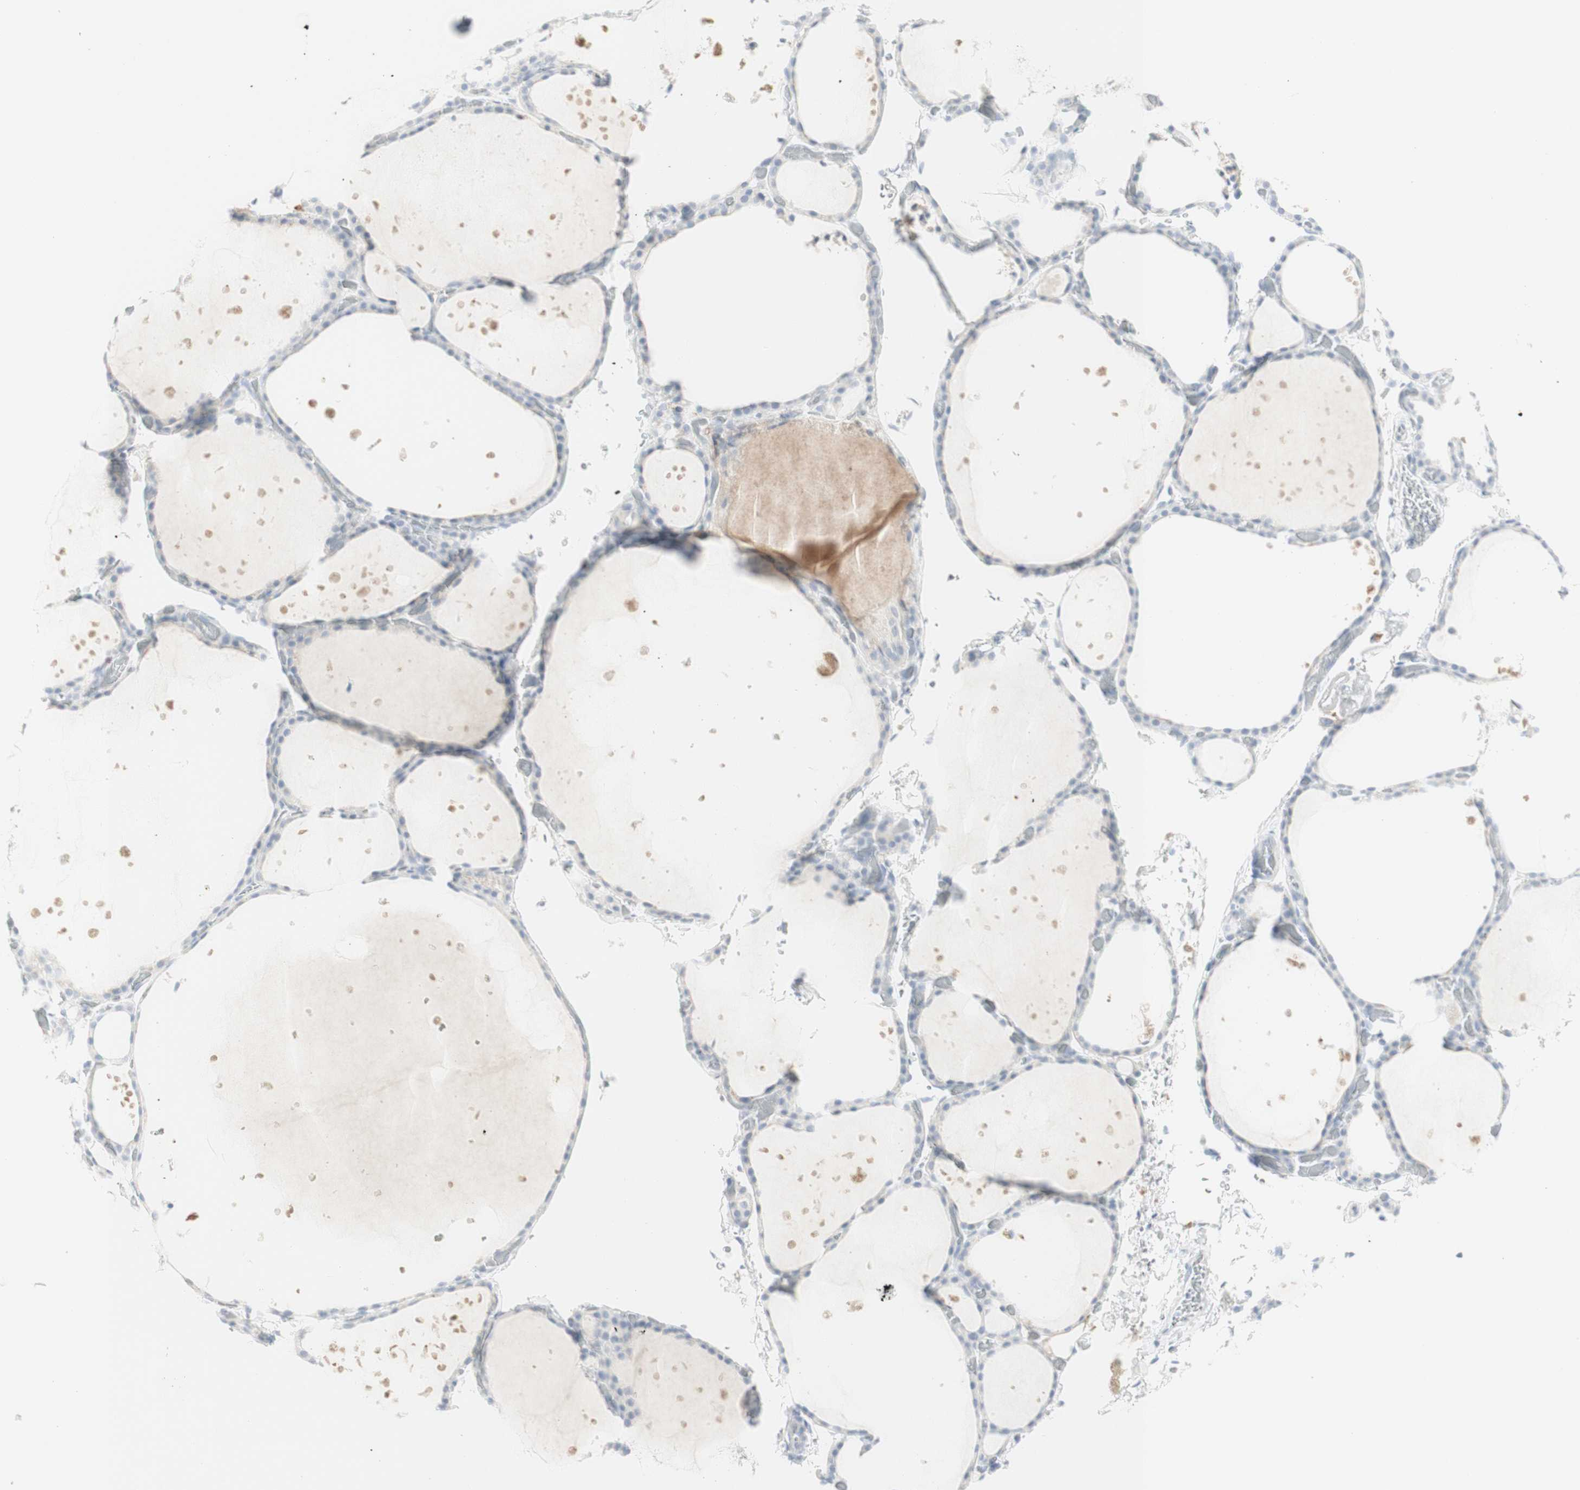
{"staining": {"intensity": "negative", "quantity": "none", "location": "none"}, "tissue": "thyroid gland", "cell_type": "Glandular cells", "image_type": "normal", "snomed": [{"axis": "morphology", "description": "Normal tissue, NOS"}, {"axis": "topography", "description": "Thyroid gland"}], "caption": "Immunohistochemistry (IHC) of benign thyroid gland demonstrates no positivity in glandular cells.", "gene": "MDK", "patient": {"sex": "female", "age": 44}}